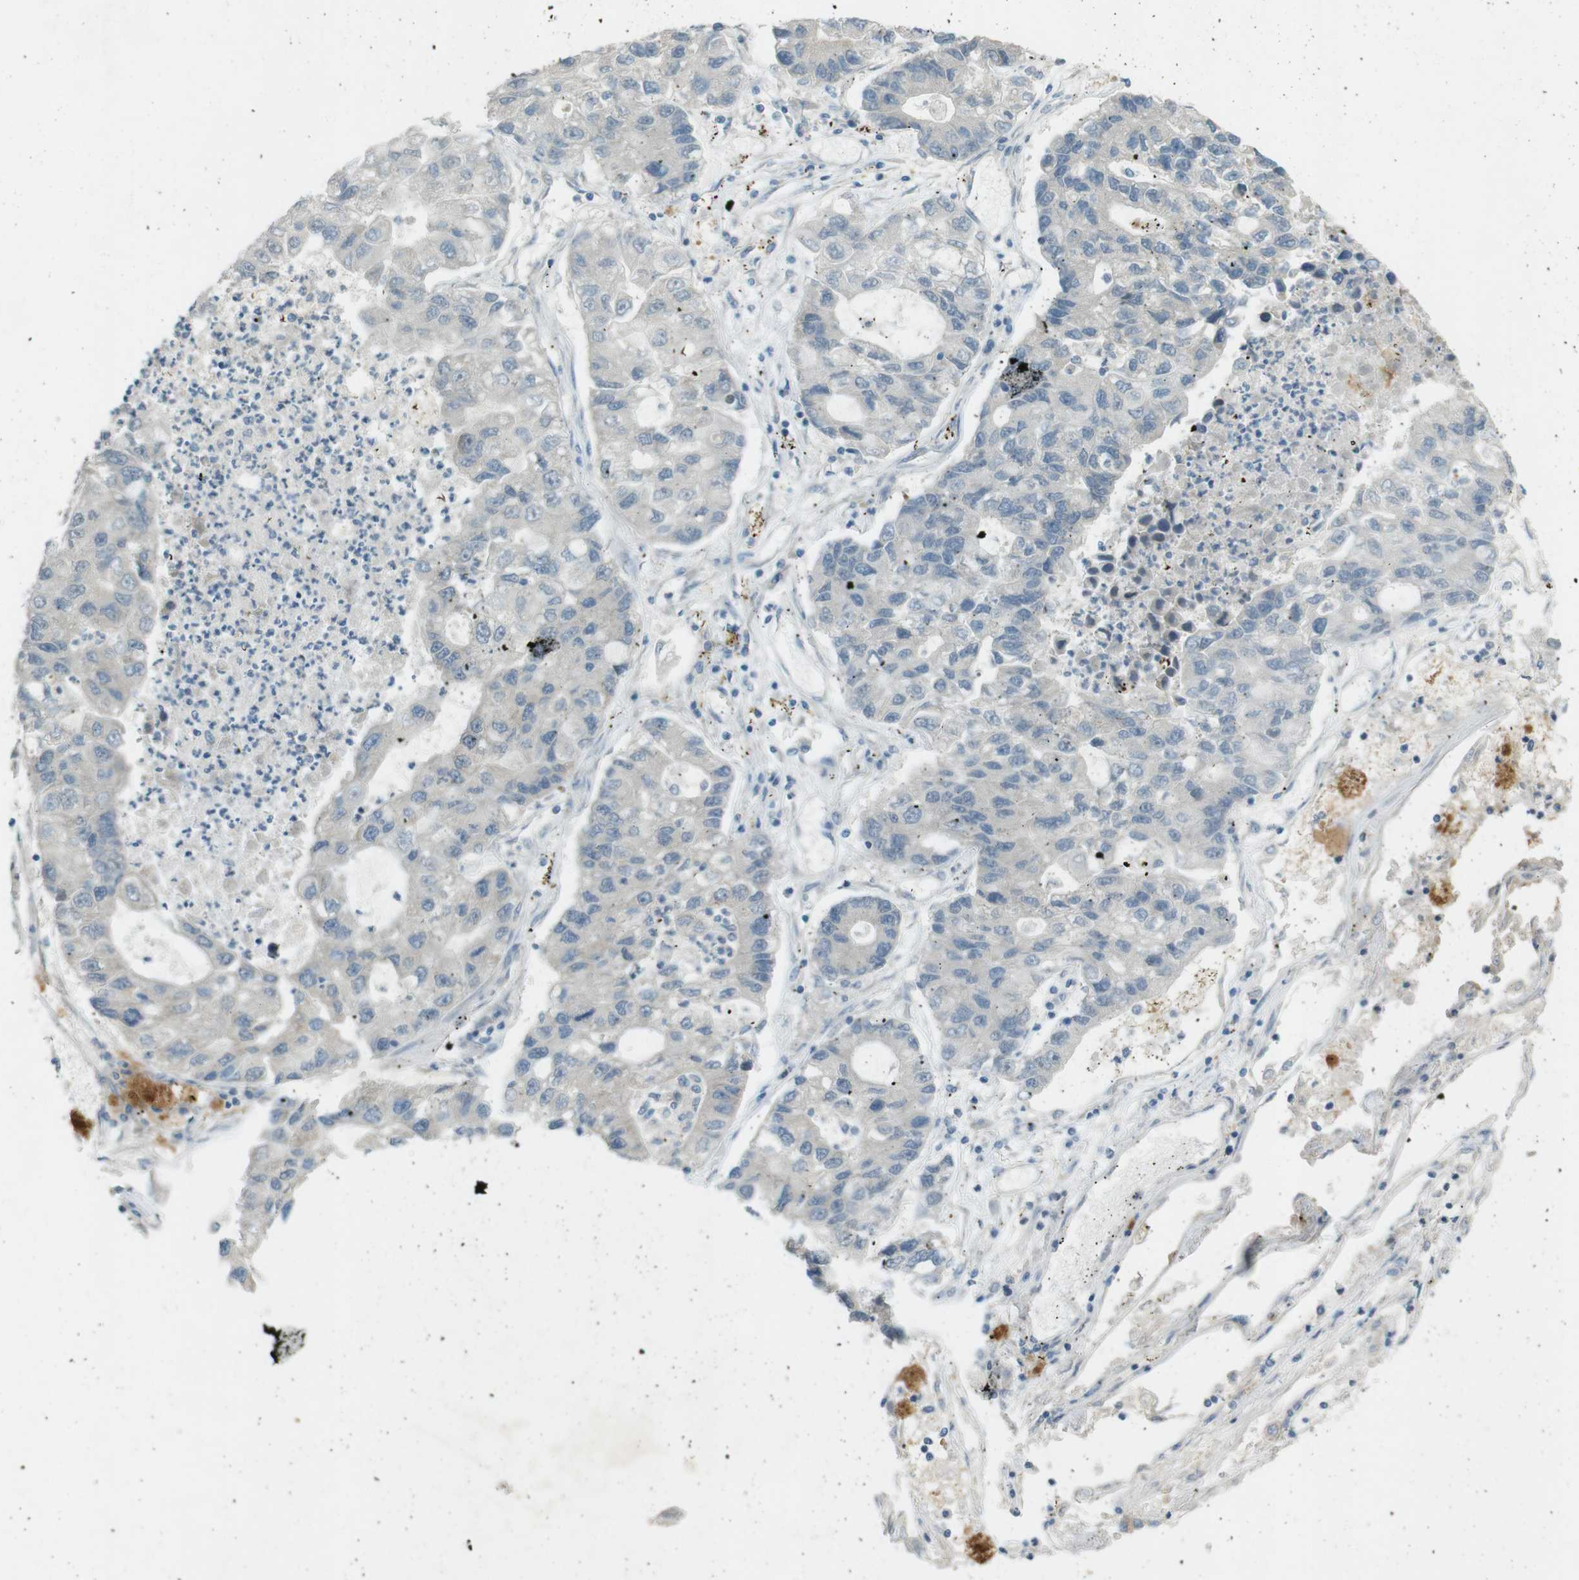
{"staining": {"intensity": "negative", "quantity": "none", "location": "none"}, "tissue": "lung cancer", "cell_type": "Tumor cells", "image_type": "cancer", "snomed": [{"axis": "morphology", "description": "Adenocarcinoma, NOS"}, {"axis": "topography", "description": "Lung"}], "caption": "A high-resolution micrograph shows immunohistochemistry staining of lung adenocarcinoma, which exhibits no significant positivity in tumor cells.", "gene": "TMEM41B", "patient": {"sex": "female", "age": 51}}